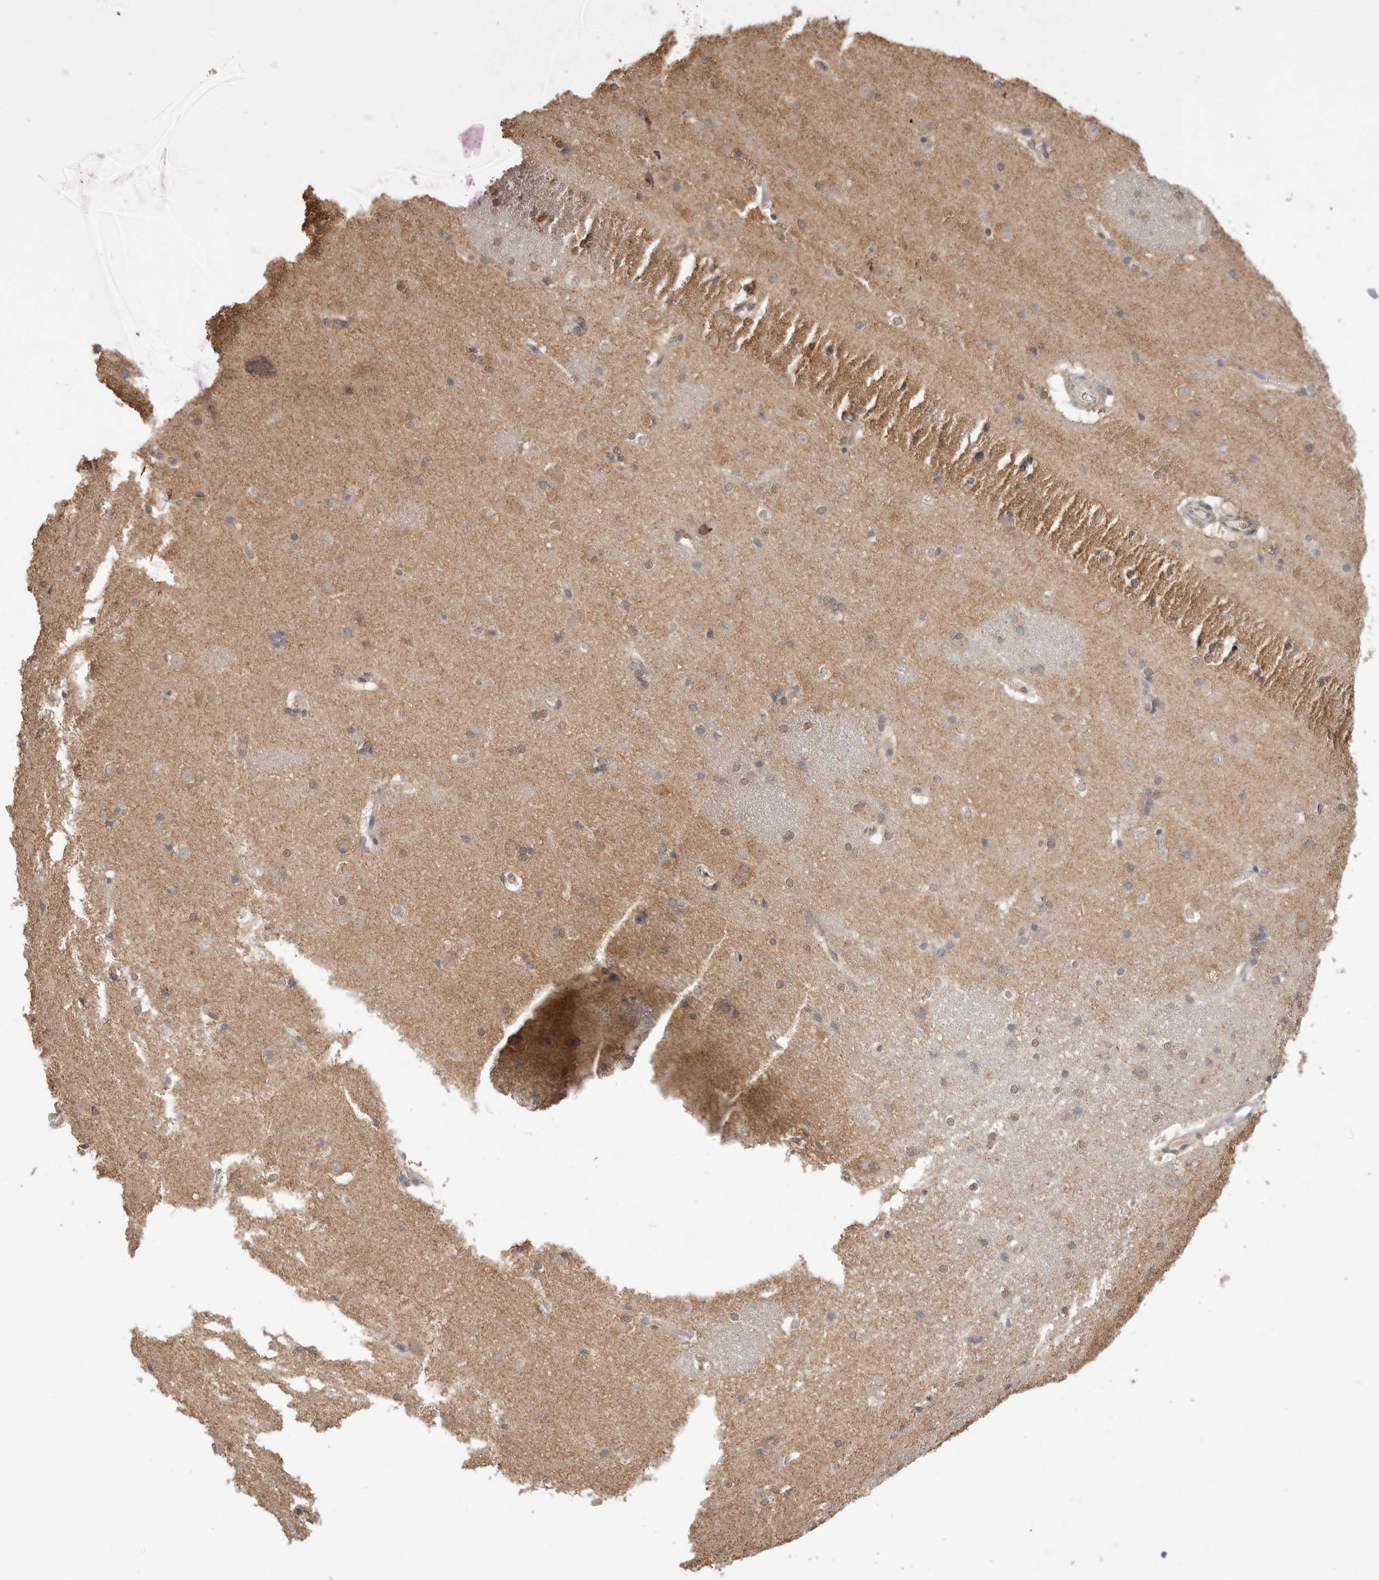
{"staining": {"intensity": "weak", "quantity": "25%-75%", "location": "cytoplasmic/membranous,nuclear"}, "tissue": "caudate", "cell_type": "Glial cells", "image_type": "normal", "snomed": [{"axis": "morphology", "description": "Normal tissue, NOS"}, {"axis": "topography", "description": "Lateral ventricle wall"}], "caption": "This is a histology image of IHC staining of unremarkable caudate, which shows weak positivity in the cytoplasmic/membranous,nuclear of glial cells.", "gene": "RAB14", "patient": {"sex": "female", "age": 19}}